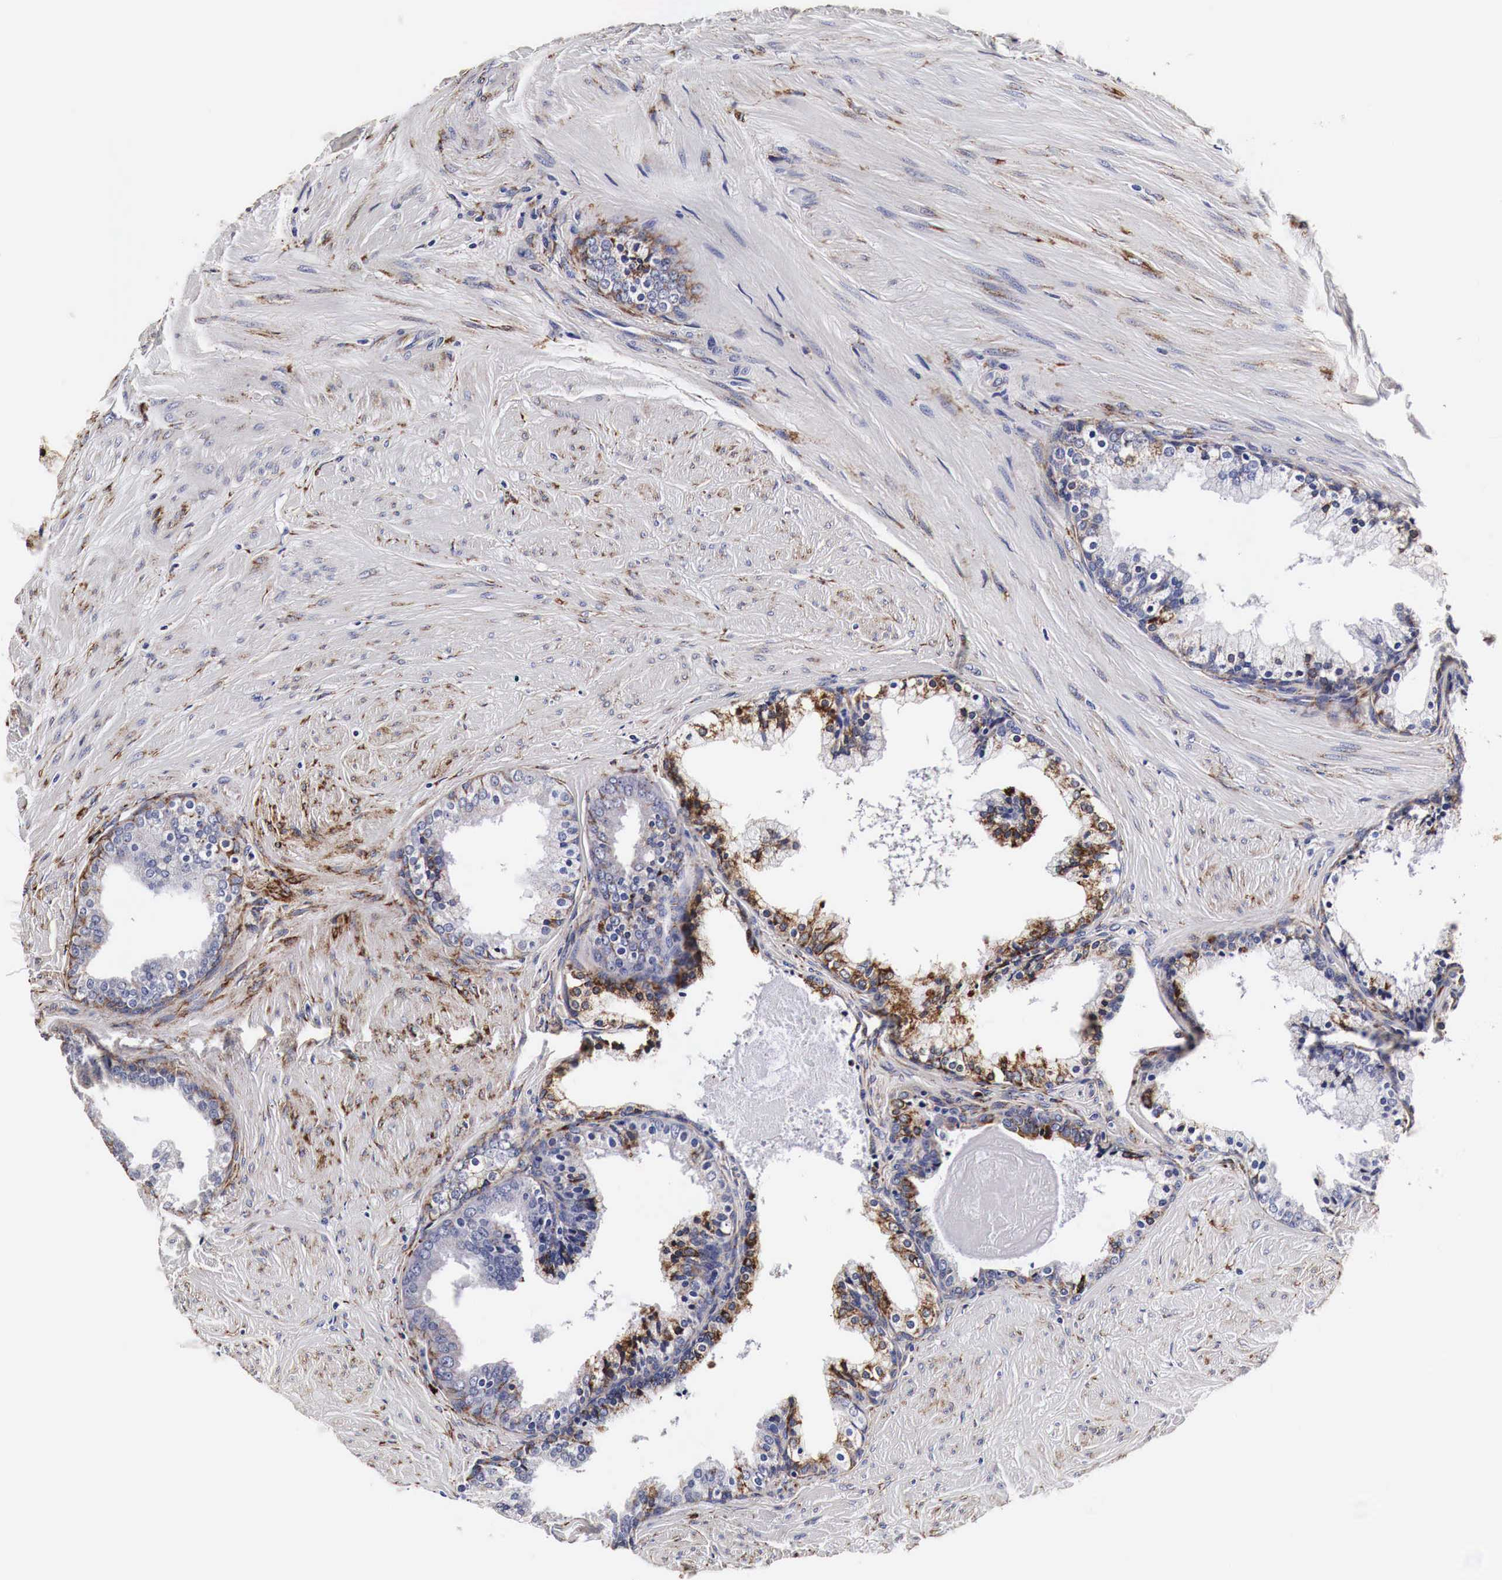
{"staining": {"intensity": "weak", "quantity": "25%-75%", "location": "cytoplasmic/membranous"}, "tissue": "prostate", "cell_type": "Glandular cells", "image_type": "normal", "snomed": [{"axis": "morphology", "description": "Normal tissue, NOS"}, {"axis": "topography", "description": "Prostate"}], "caption": "Protein staining demonstrates weak cytoplasmic/membranous staining in about 25%-75% of glandular cells in normal prostate. (brown staining indicates protein expression, while blue staining denotes nuclei).", "gene": "CKAP4", "patient": {"sex": "male", "age": 65}}